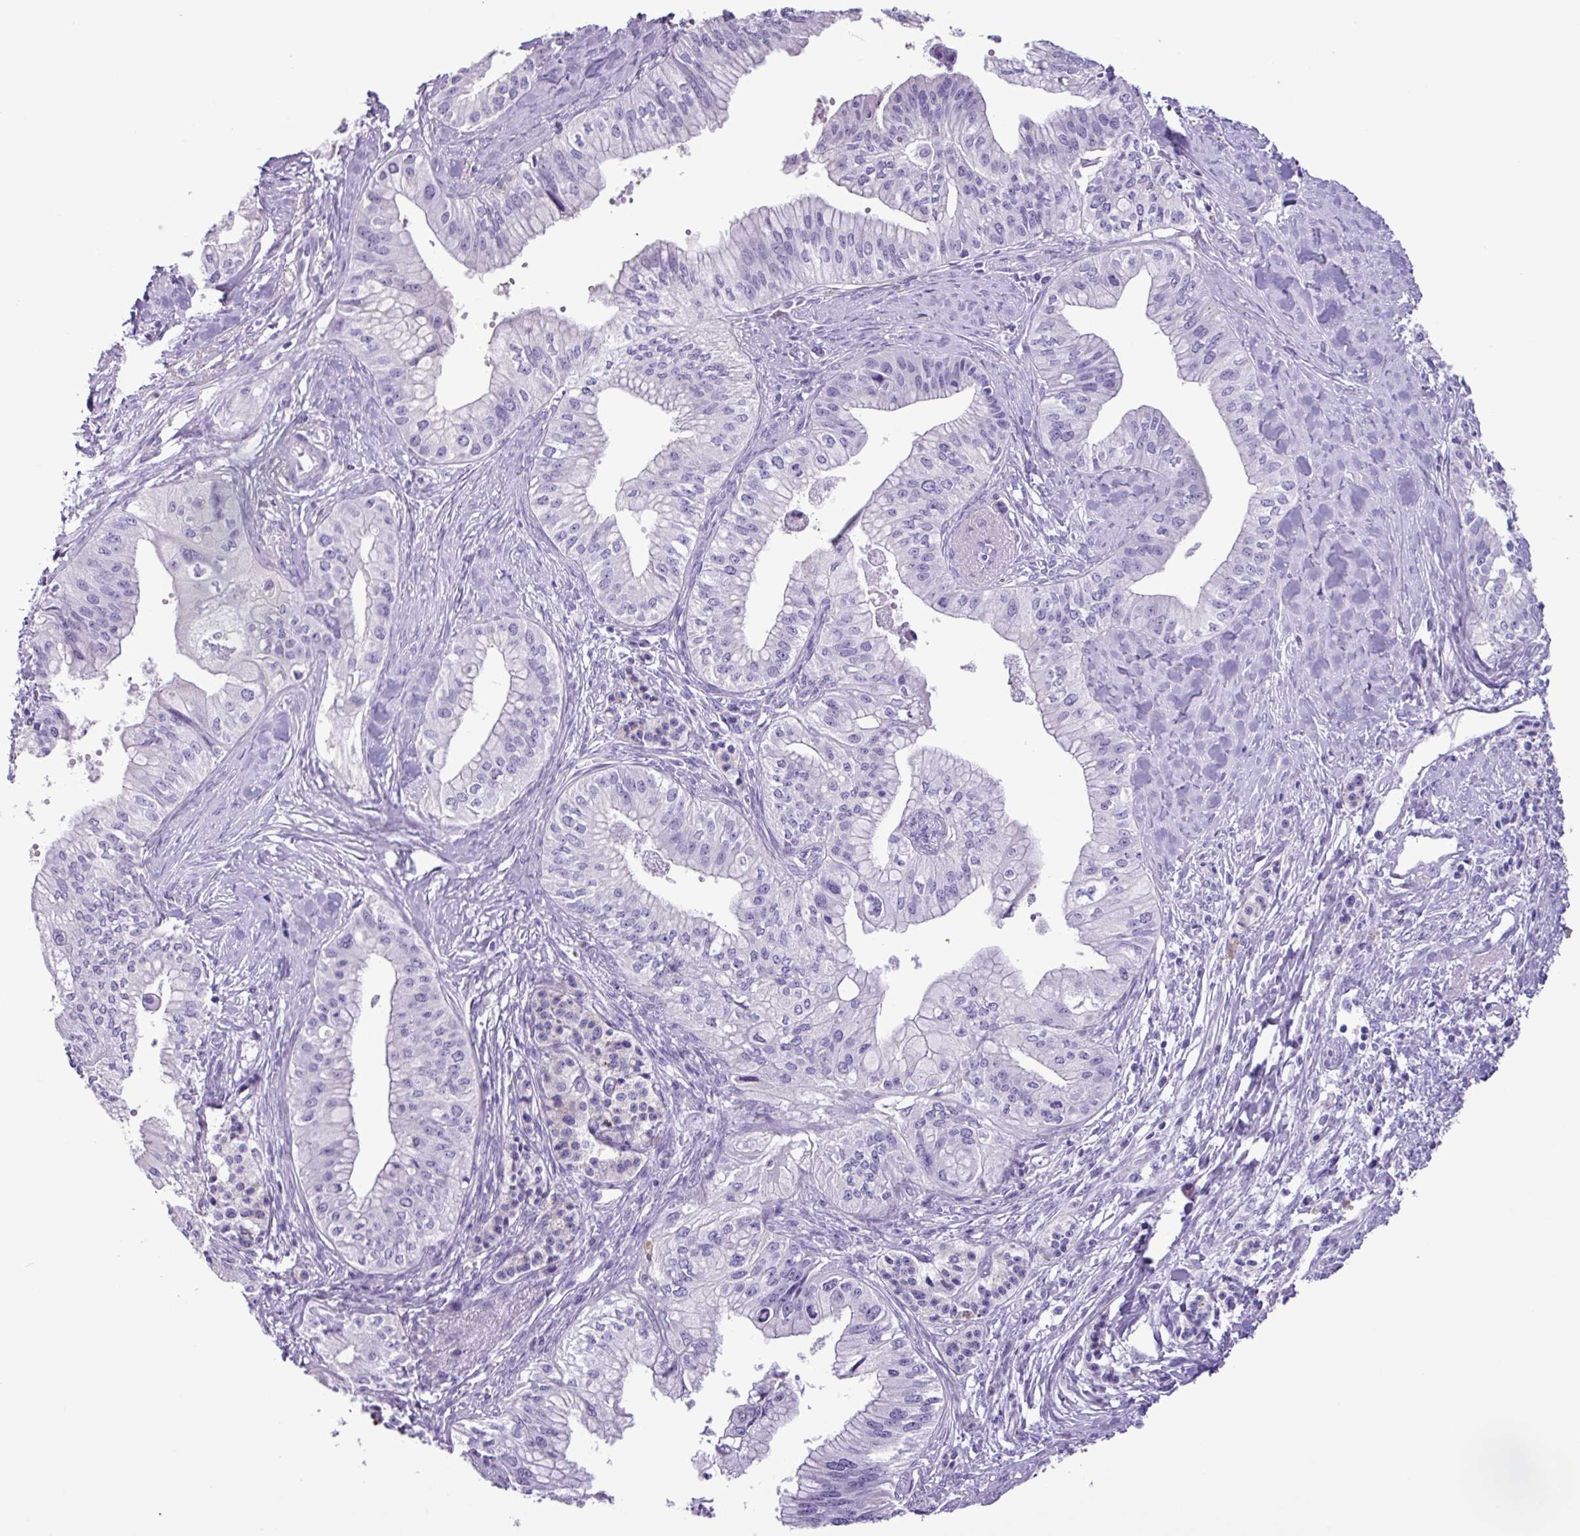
{"staining": {"intensity": "negative", "quantity": "none", "location": "none"}, "tissue": "pancreatic cancer", "cell_type": "Tumor cells", "image_type": "cancer", "snomed": [{"axis": "morphology", "description": "Adenocarcinoma, NOS"}, {"axis": "topography", "description": "Pancreas"}], "caption": "Immunohistochemistry of pancreatic cancer (adenocarcinoma) shows no staining in tumor cells.", "gene": "AGO3", "patient": {"sex": "male", "age": 71}}